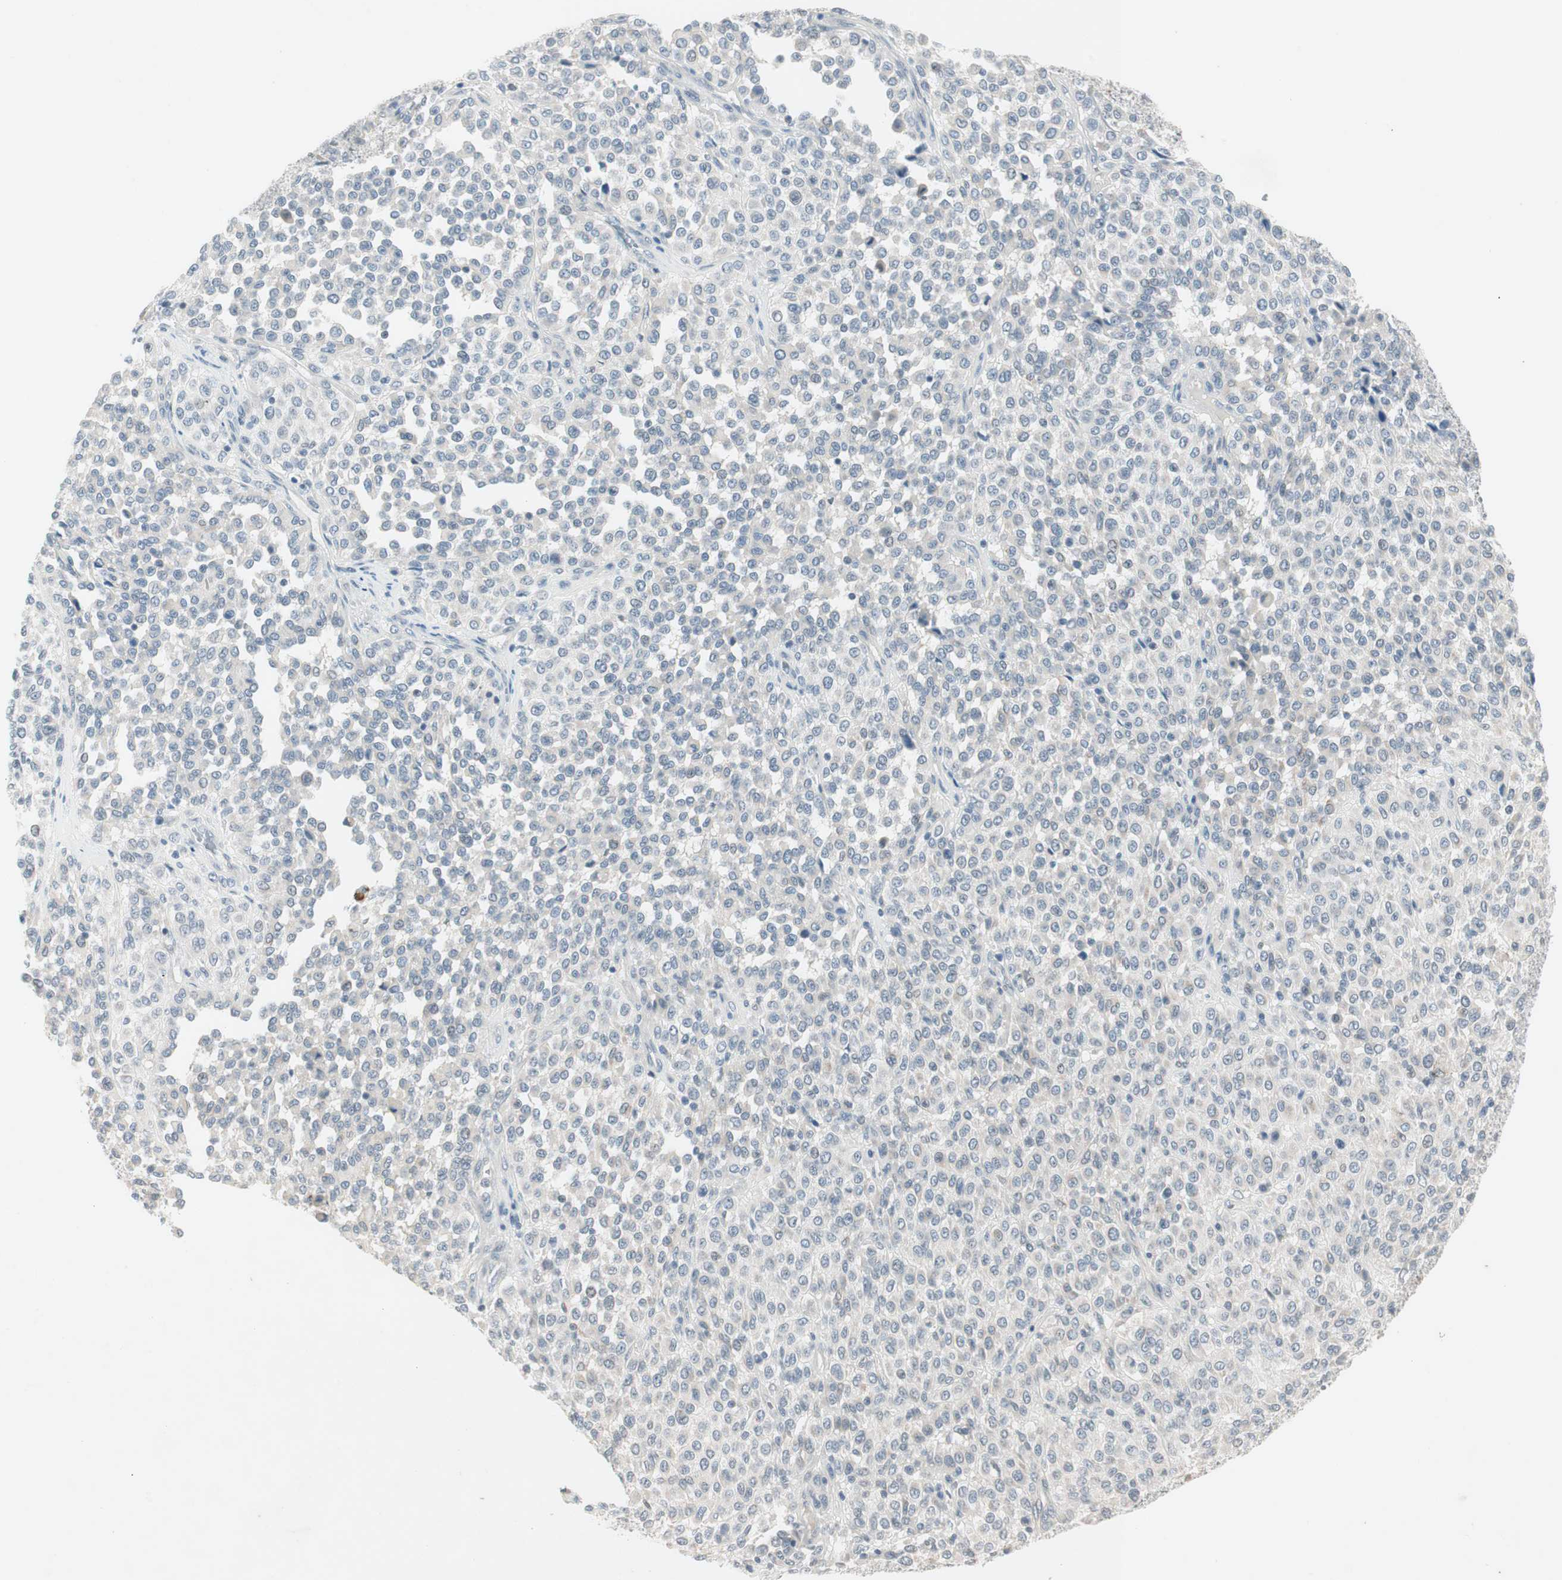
{"staining": {"intensity": "negative", "quantity": "none", "location": "none"}, "tissue": "melanoma", "cell_type": "Tumor cells", "image_type": "cancer", "snomed": [{"axis": "morphology", "description": "Malignant melanoma, Metastatic site"}, {"axis": "topography", "description": "Pancreas"}], "caption": "This is an immunohistochemistry (IHC) micrograph of melanoma. There is no positivity in tumor cells.", "gene": "ITGB4", "patient": {"sex": "female", "age": 30}}